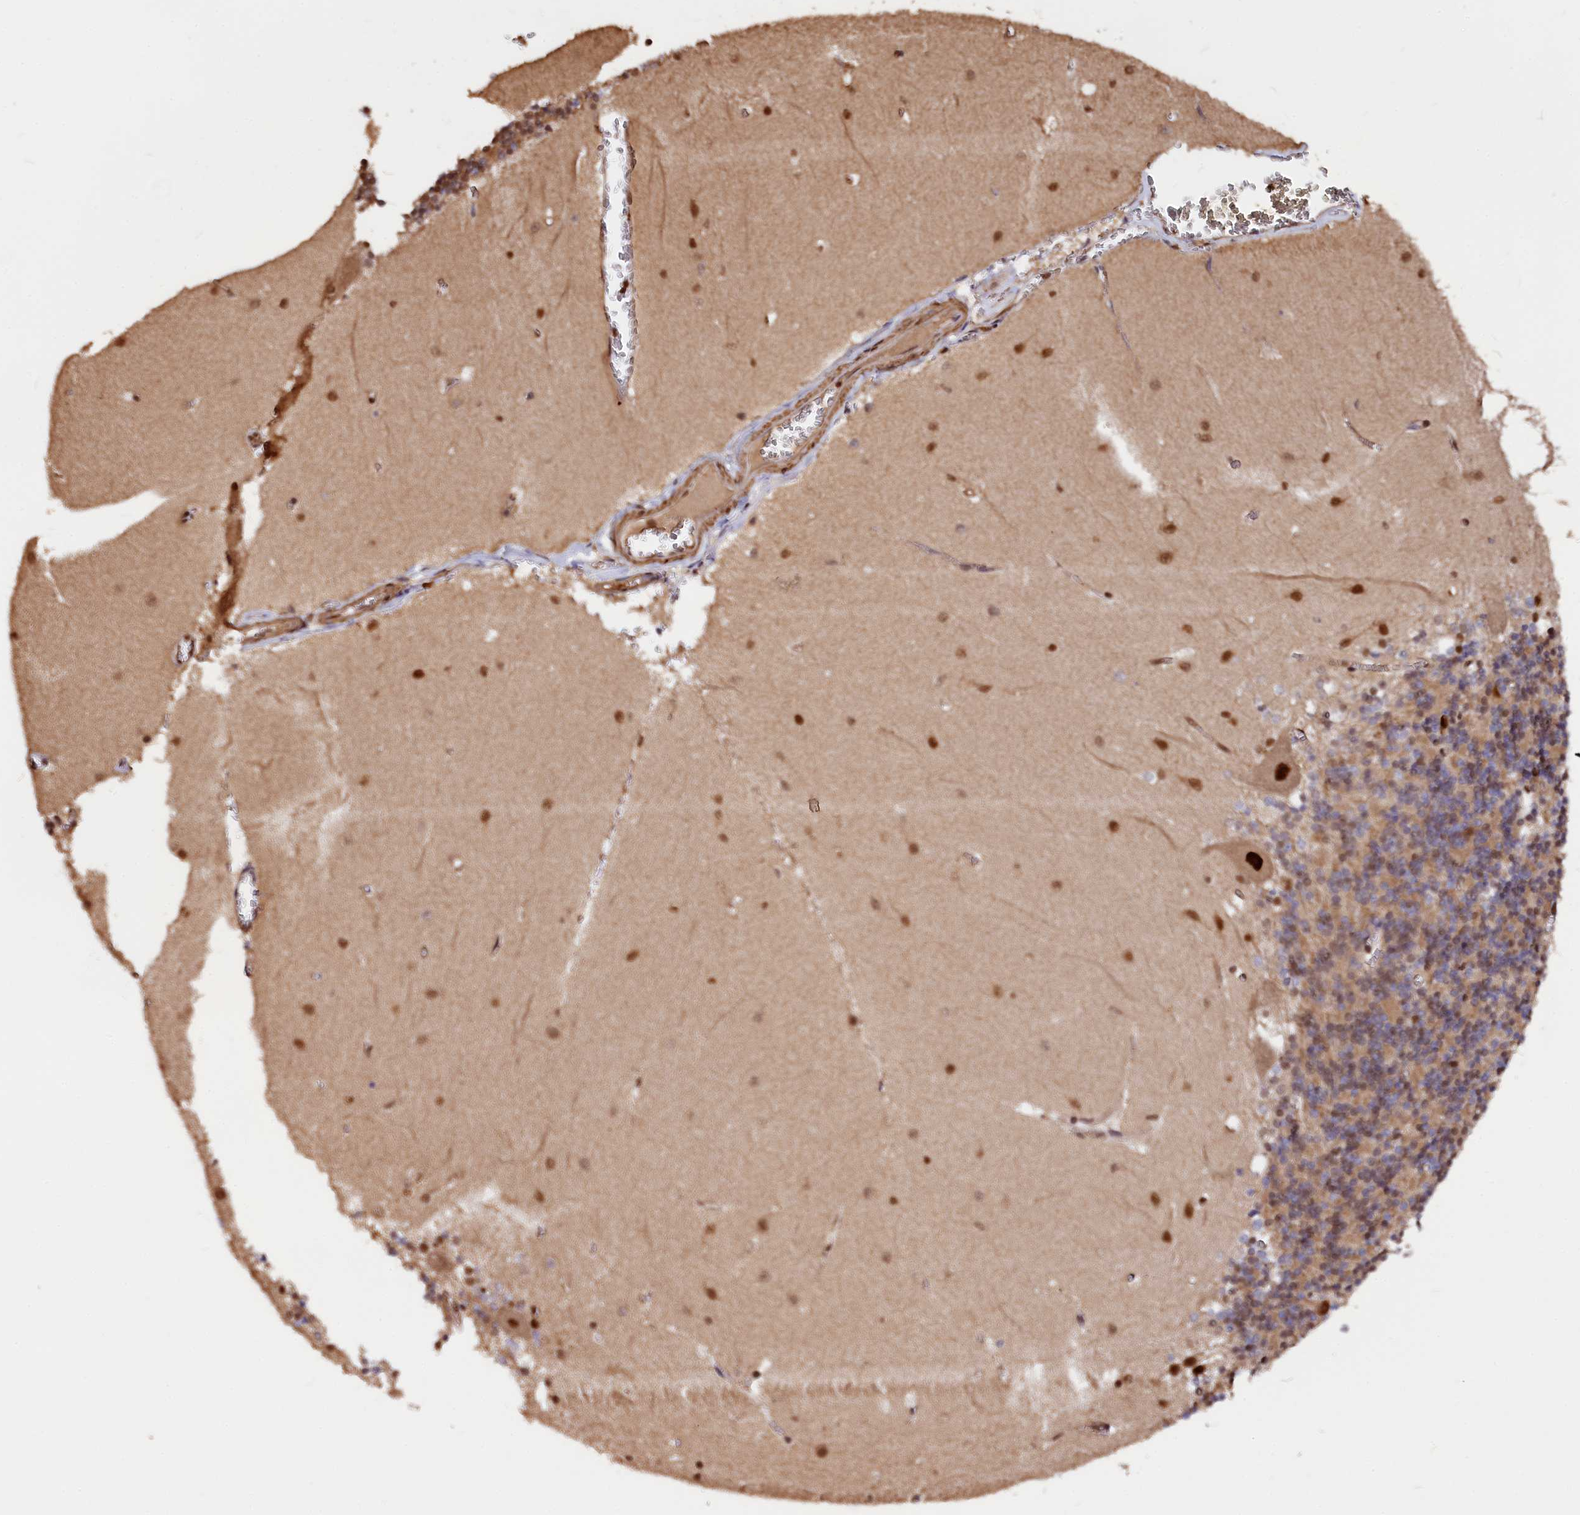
{"staining": {"intensity": "weak", "quantity": "<25%", "location": "nuclear"}, "tissue": "cerebellum", "cell_type": "Cells in granular layer", "image_type": "normal", "snomed": [{"axis": "morphology", "description": "Normal tissue, NOS"}, {"axis": "topography", "description": "Cerebellum"}], "caption": "Immunohistochemistry micrograph of normal cerebellum: human cerebellum stained with DAB displays no significant protein expression in cells in granular layer.", "gene": "ADRM1", "patient": {"sex": "male", "age": 37}}